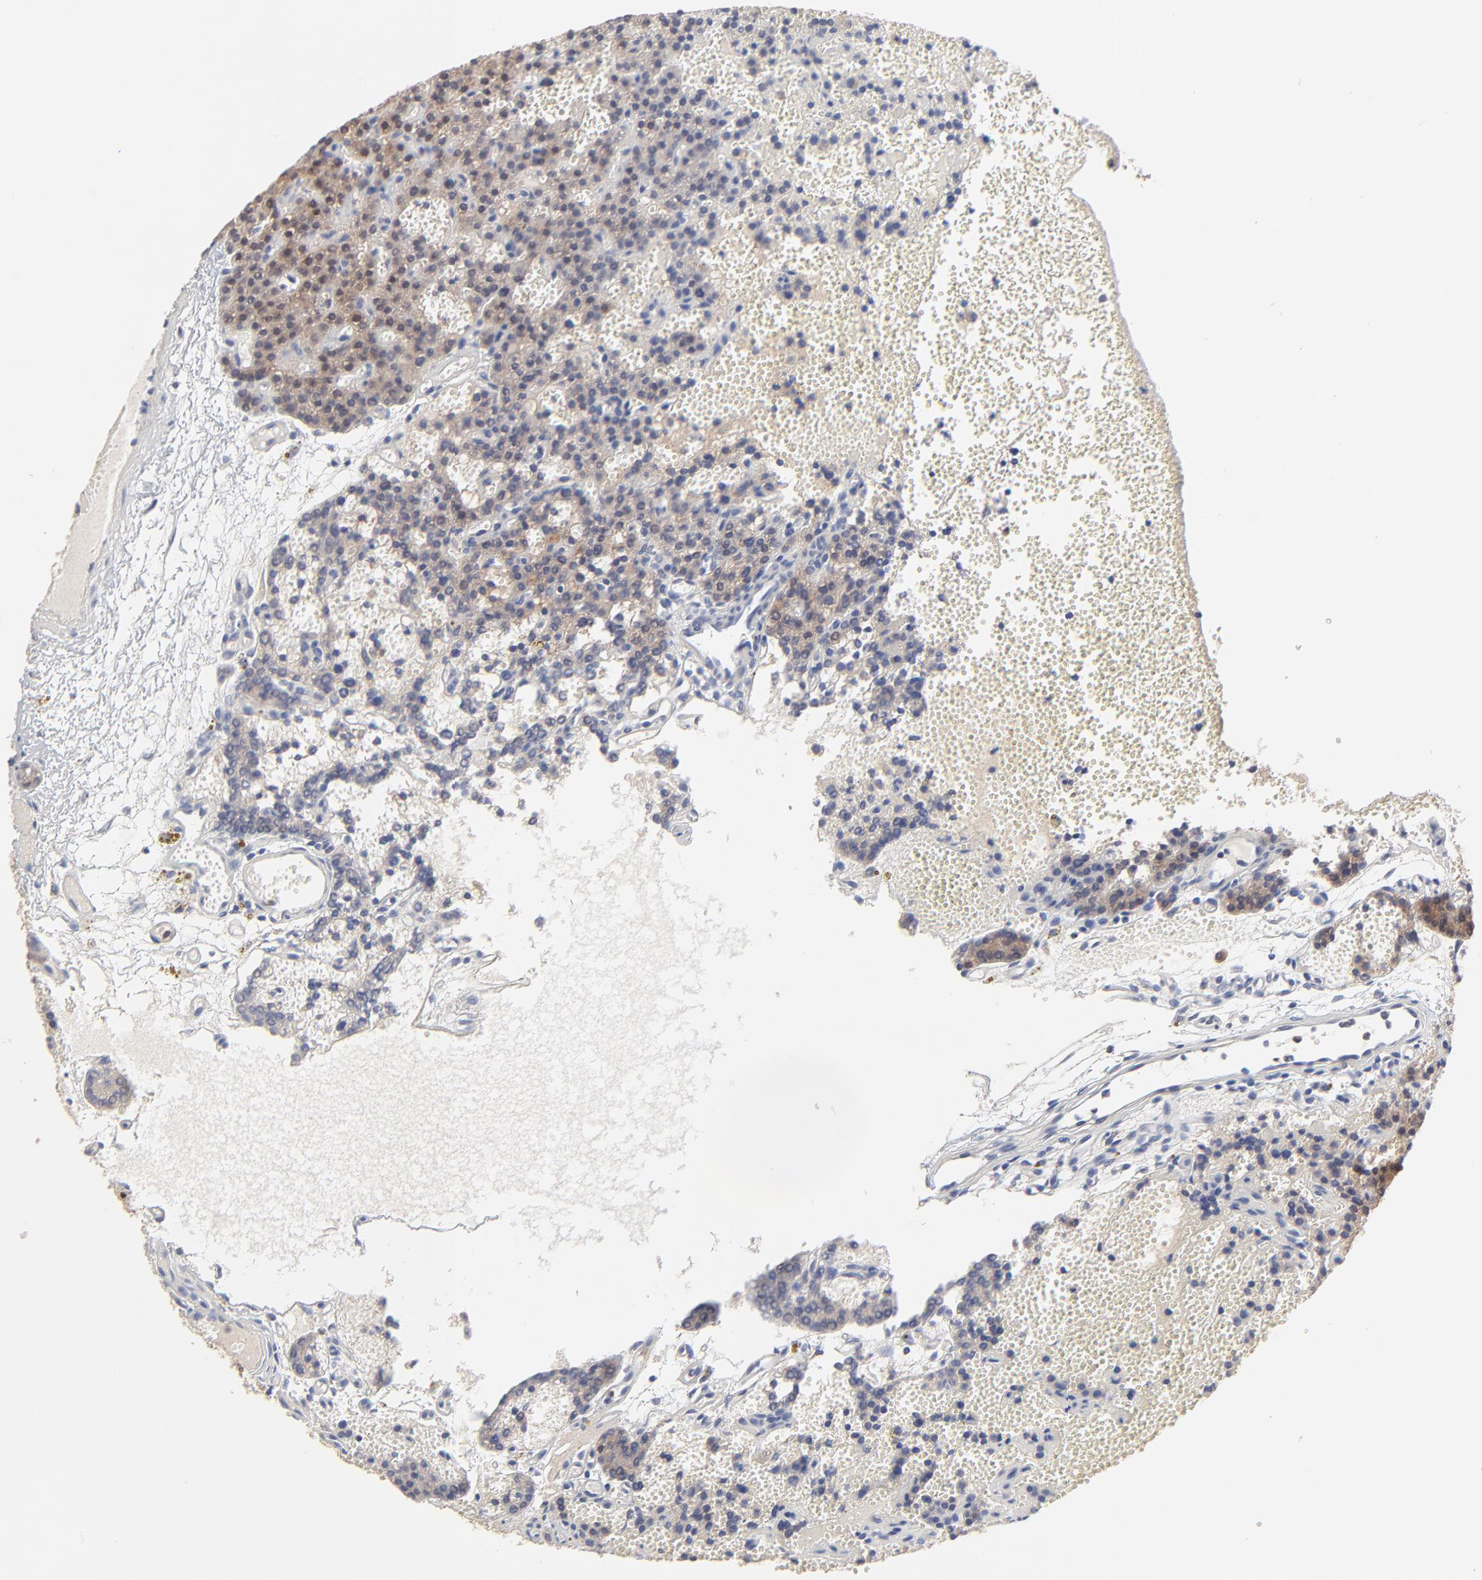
{"staining": {"intensity": "strong", "quantity": ">75%", "location": "cytoplasmic/membranous"}, "tissue": "parathyroid gland", "cell_type": "Glandular cells", "image_type": "normal", "snomed": [{"axis": "morphology", "description": "Normal tissue, NOS"}, {"axis": "topography", "description": "Parathyroid gland"}], "caption": "This histopathology image displays immunohistochemistry (IHC) staining of benign human parathyroid gland, with high strong cytoplasmic/membranous staining in about >75% of glandular cells.", "gene": "PPFIBP2", "patient": {"sex": "male", "age": 25}}